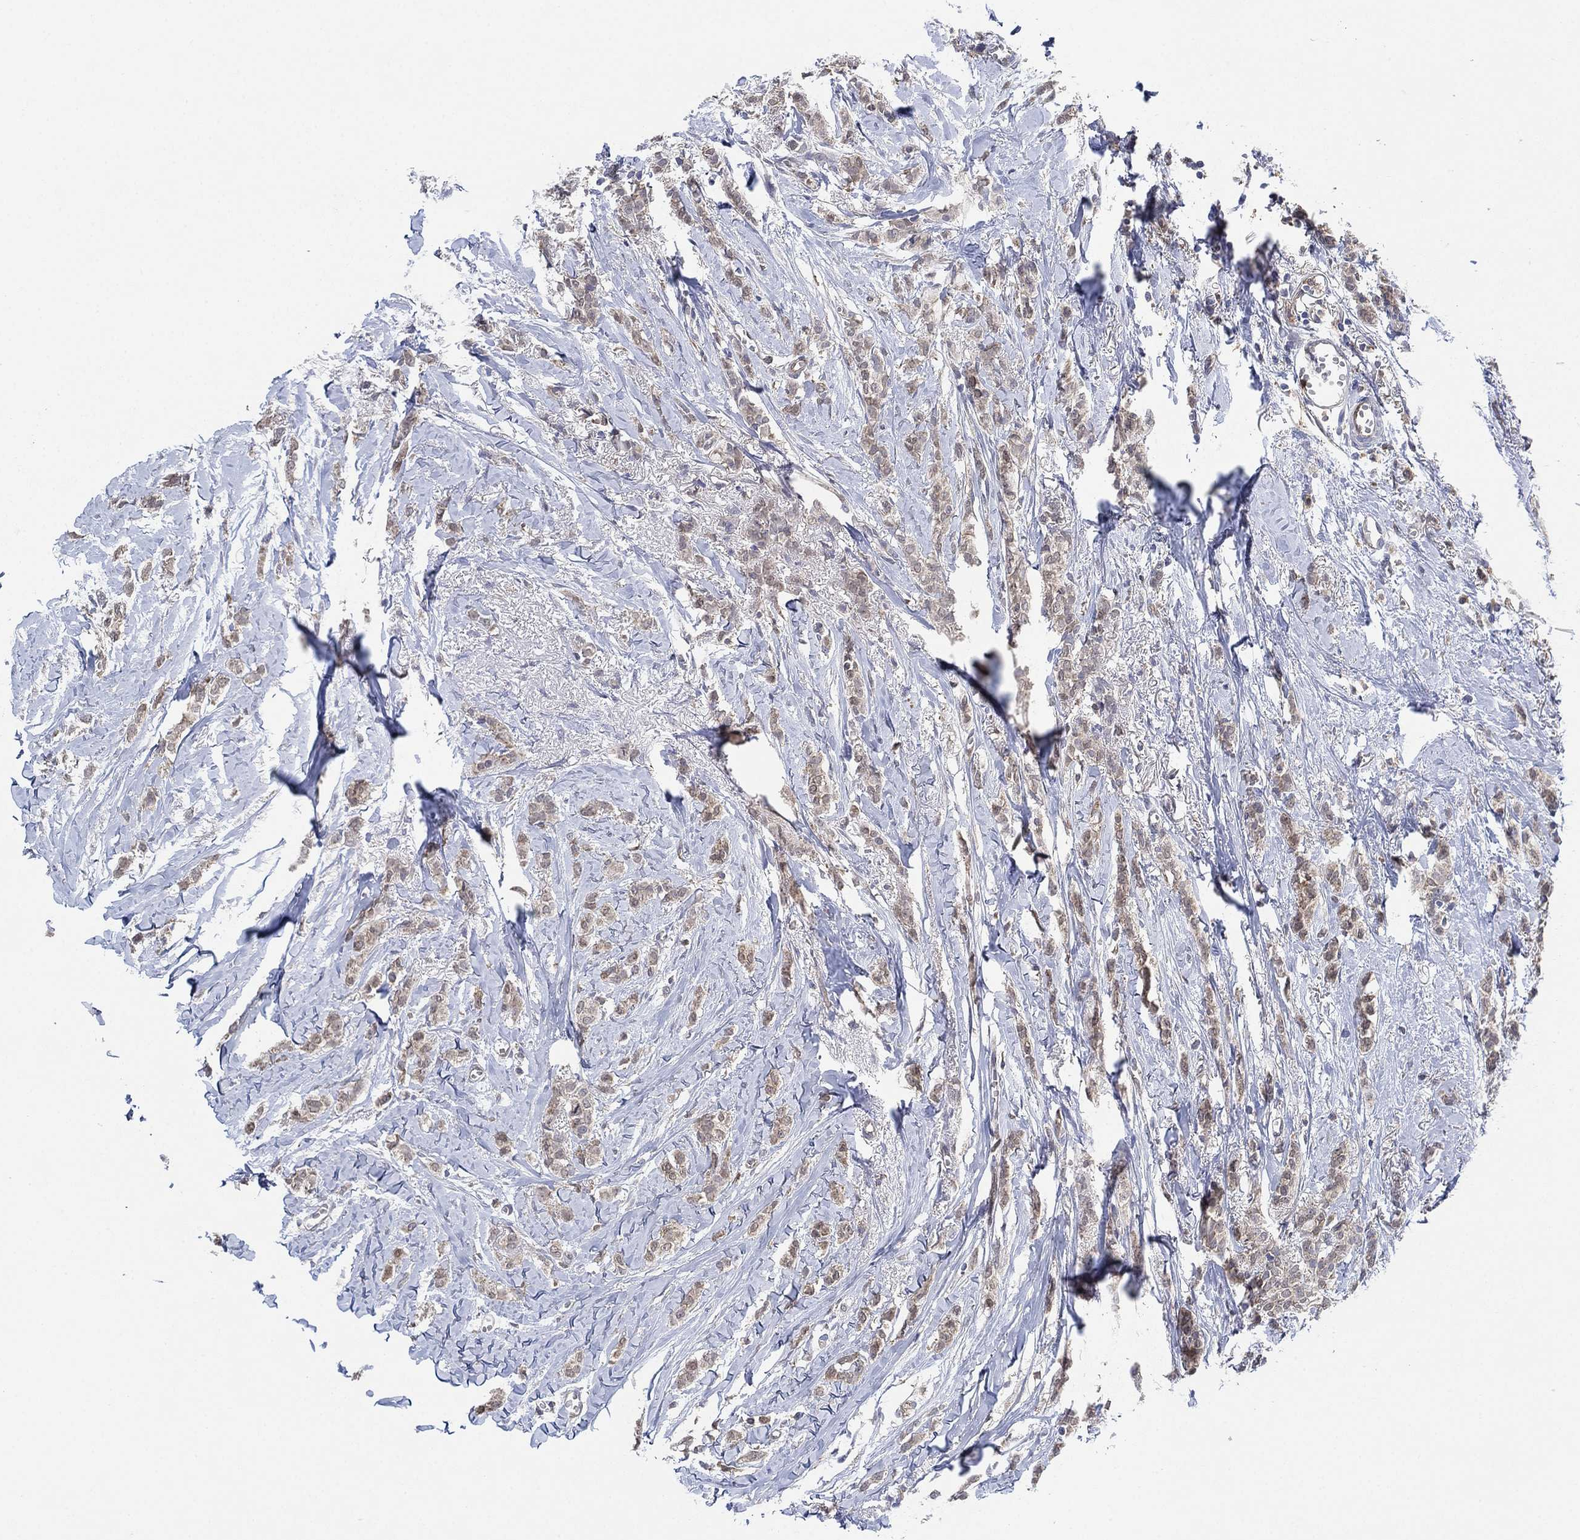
{"staining": {"intensity": "weak", "quantity": "<25%", "location": "cytoplasmic/membranous"}, "tissue": "breast cancer", "cell_type": "Tumor cells", "image_type": "cancer", "snomed": [{"axis": "morphology", "description": "Duct carcinoma"}, {"axis": "topography", "description": "Breast"}], "caption": "An IHC photomicrograph of intraductal carcinoma (breast) is shown. There is no staining in tumor cells of intraductal carcinoma (breast). (DAB immunohistochemistry visualized using brightfield microscopy, high magnification).", "gene": "FES", "patient": {"sex": "female", "age": 85}}